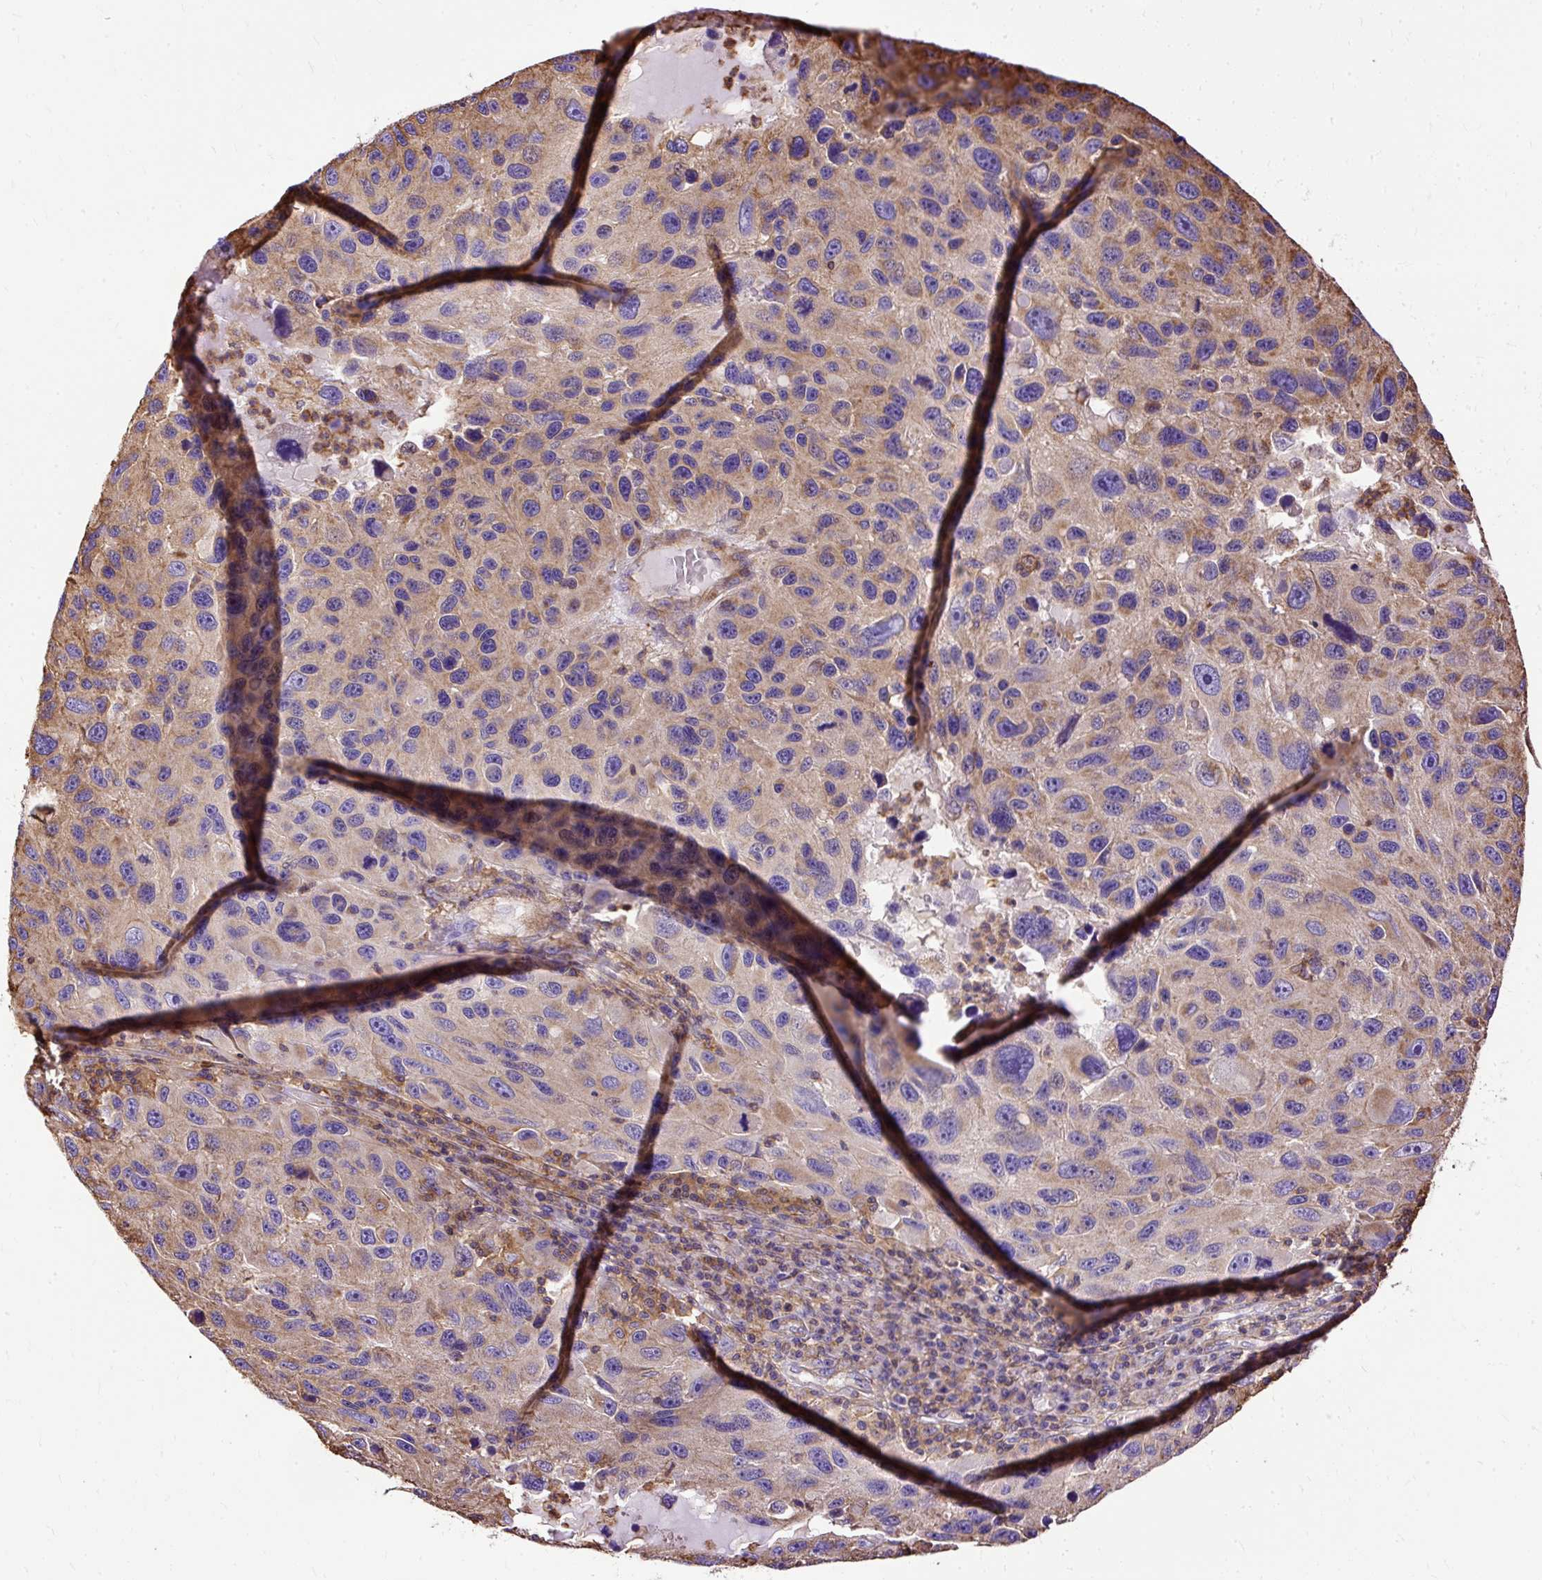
{"staining": {"intensity": "moderate", "quantity": "25%-75%", "location": "cytoplasmic/membranous"}, "tissue": "melanoma", "cell_type": "Tumor cells", "image_type": "cancer", "snomed": [{"axis": "morphology", "description": "Malignant melanoma, NOS"}, {"axis": "topography", "description": "Skin"}], "caption": "A medium amount of moderate cytoplasmic/membranous staining is appreciated in approximately 25%-75% of tumor cells in melanoma tissue.", "gene": "KLHL11", "patient": {"sex": "male", "age": 53}}